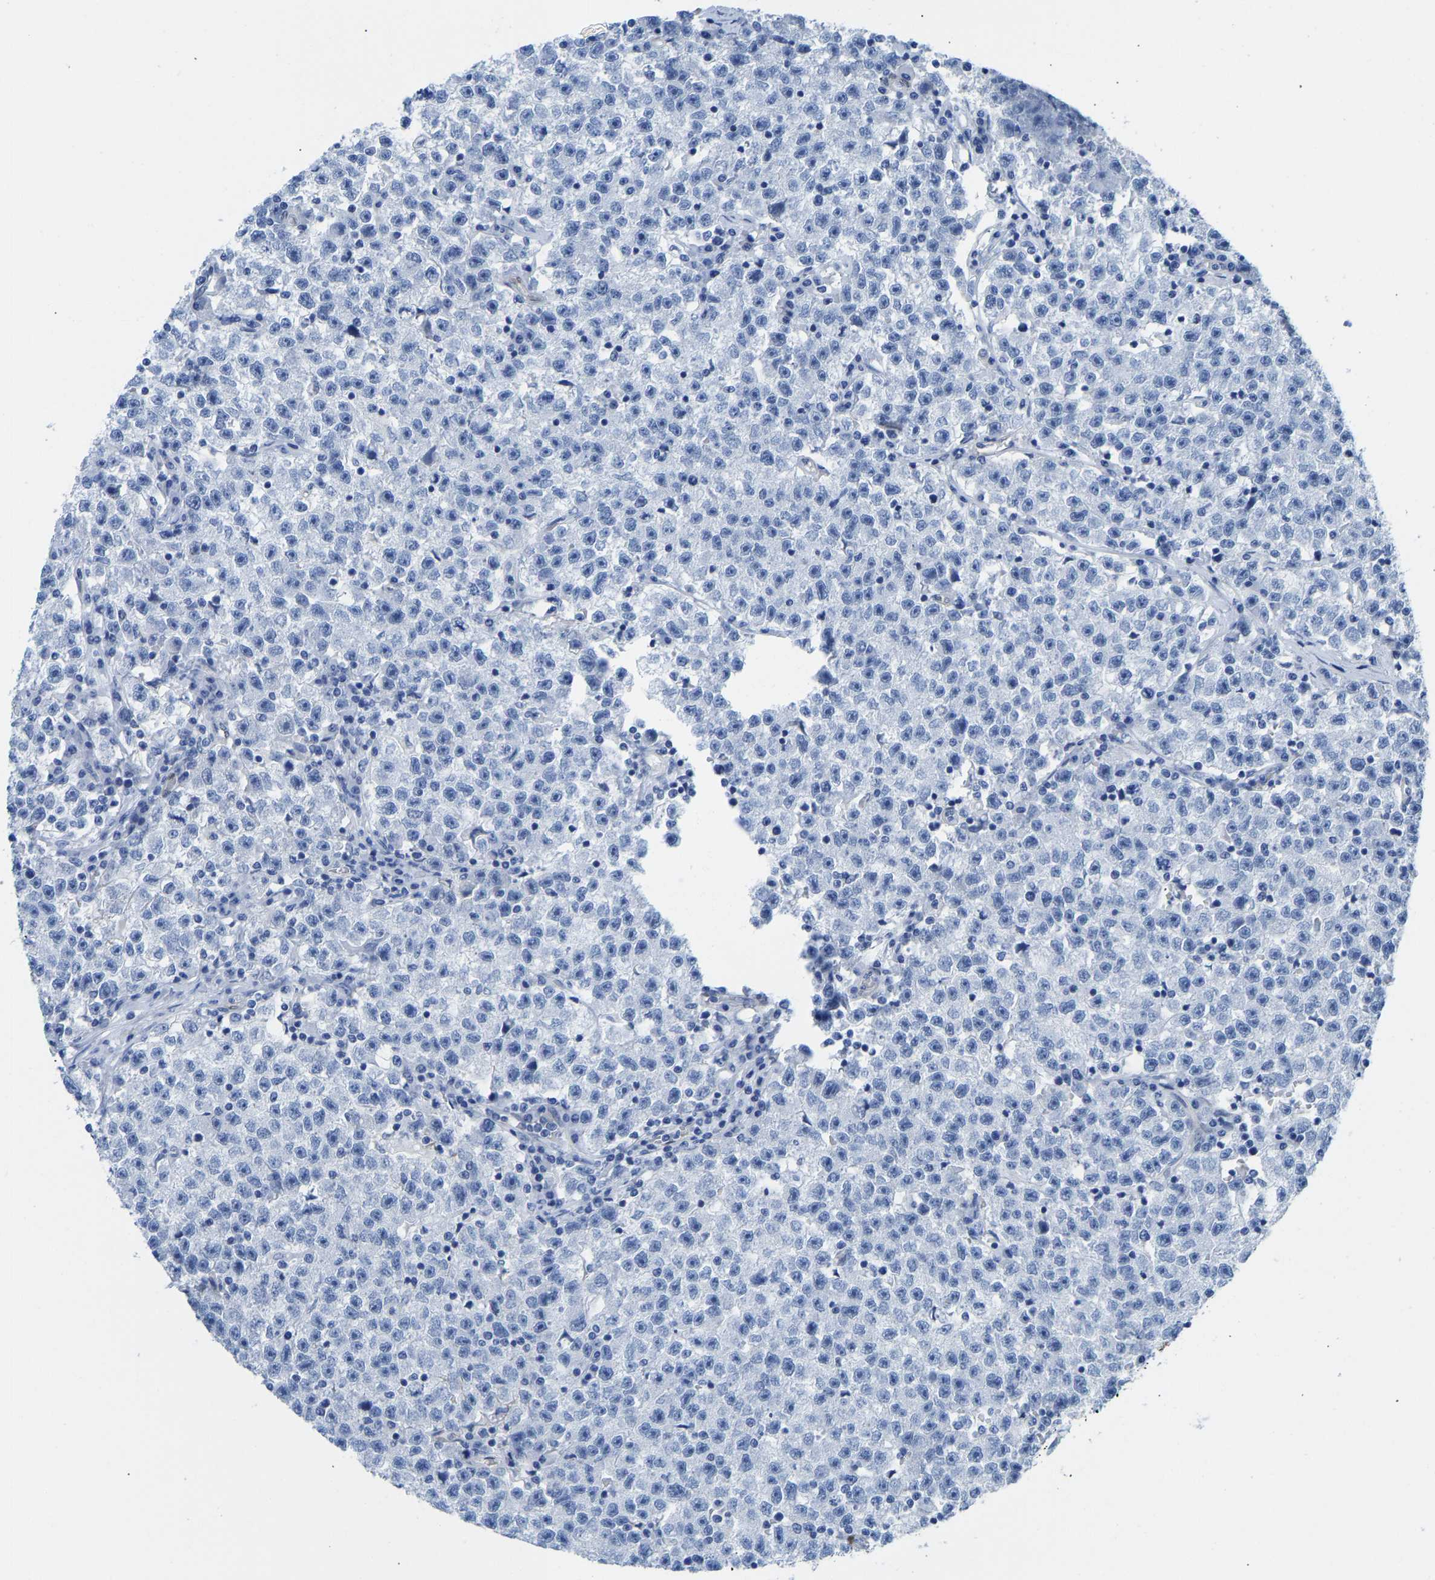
{"staining": {"intensity": "negative", "quantity": "none", "location": "none"}, "tissue": "testis cancer", "cell_type": "Tumor cells", "image_type": "cancer", "snomed": [{"axis": "morphology", "description": "Seminoma, NOS"}, {"axis": "topography", "description": "Testis"}], "caption": "Immunohistochemical staining of human testis seminoma displays no significant staining in tumor cells.", "gene": "NKAIN3", "patient": {"sex": "male", "age": 22}}